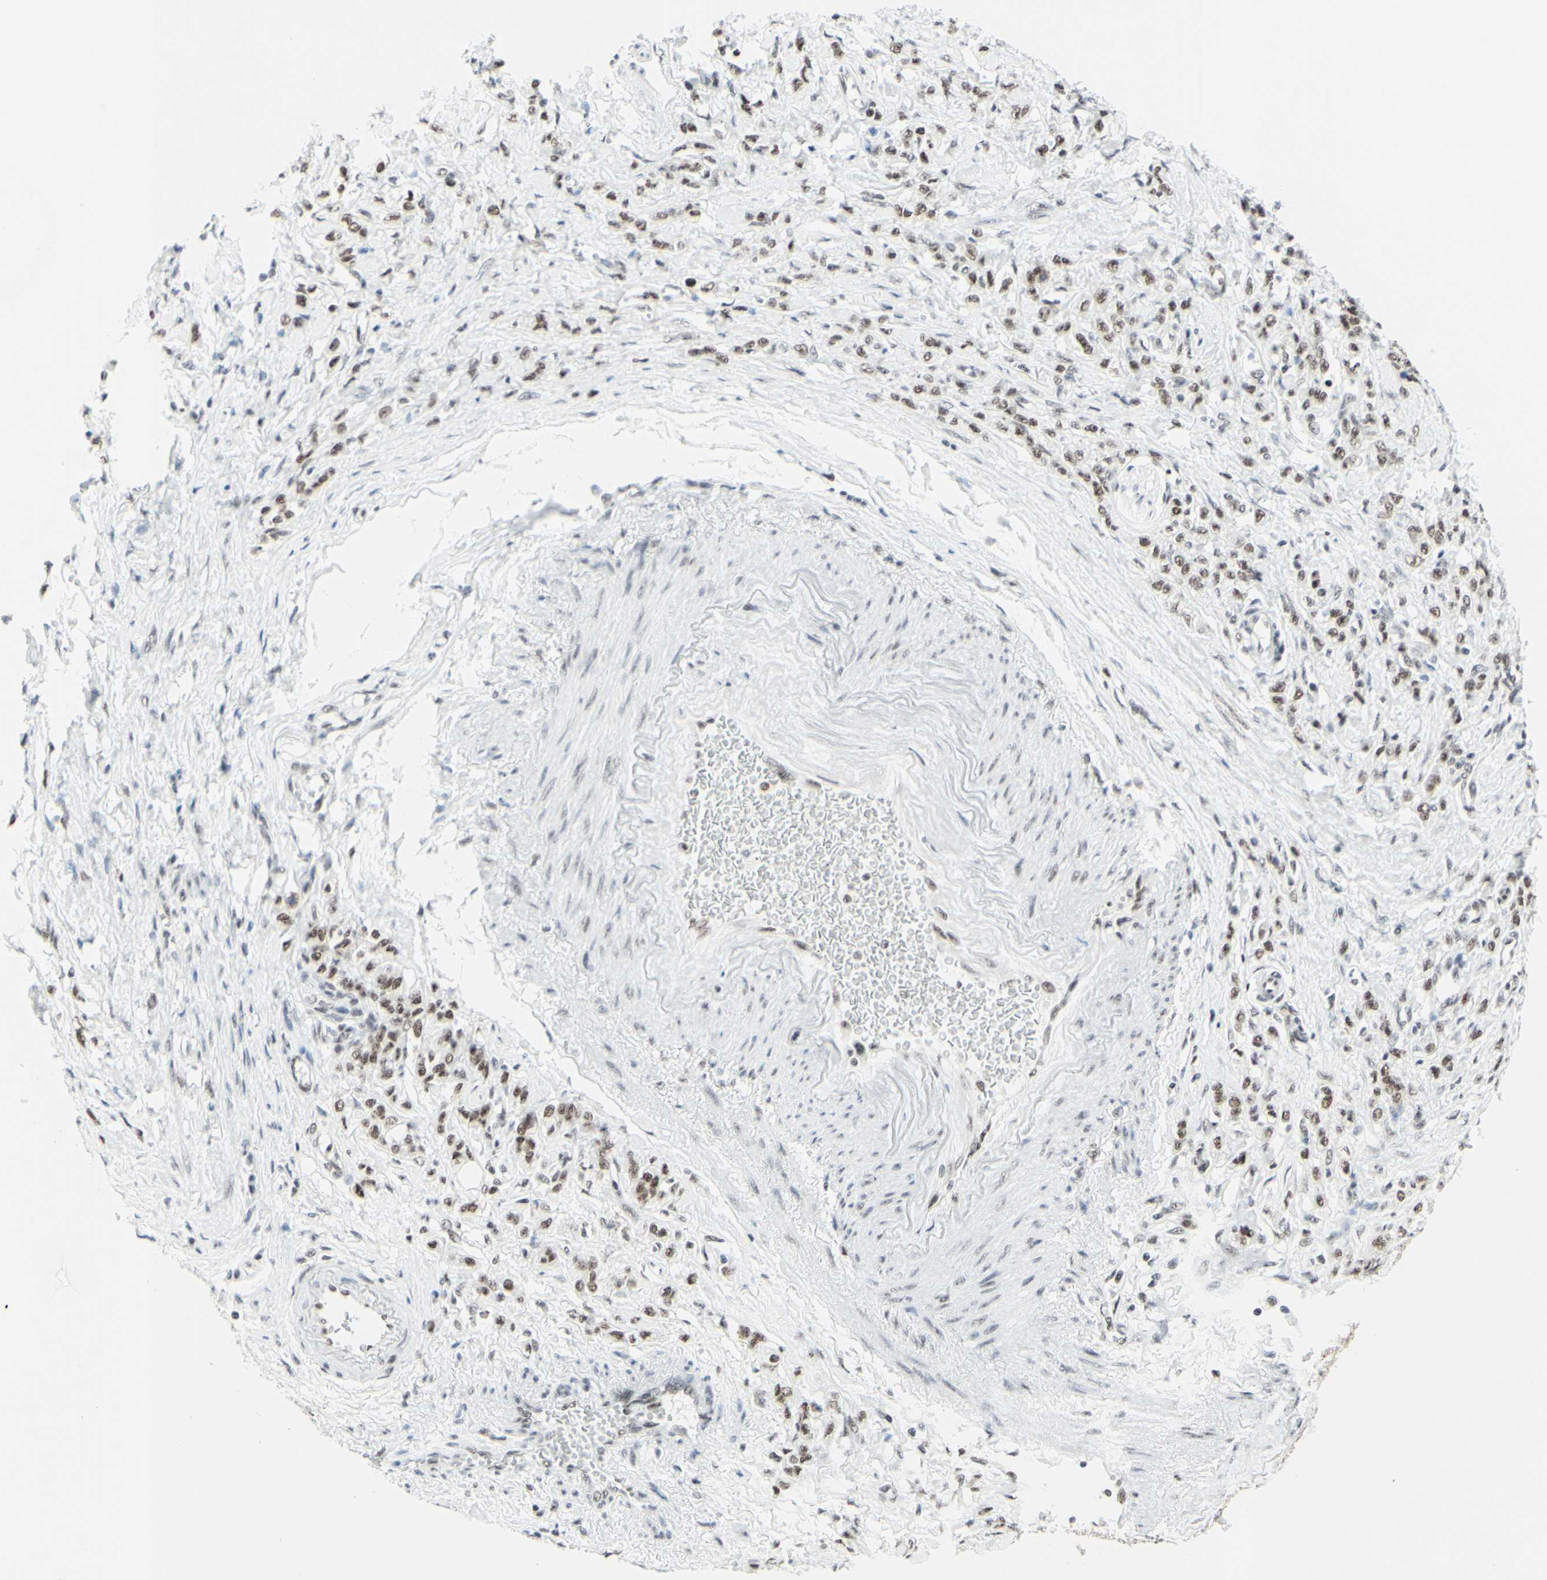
{"staining": {"intensity": "weak", "quantity": "25%-75%", "location": "nuclear"}, "tissue": "stomach cancer", "cell_type": "Tumor cells", "image_type": "cancer", "snomed": [{"axis": "morphology", "description": "Adenocarcinoma, NOS"}, {"axis": "topography", "description": "Stomach"}], "caption": "Tumor cells reveal low levels of weak nuclear positivity in approximately 25%-75% of cells in stomach cancer.", "gene": "WTAP", "patient": {"sex": "male", "age": 82}}